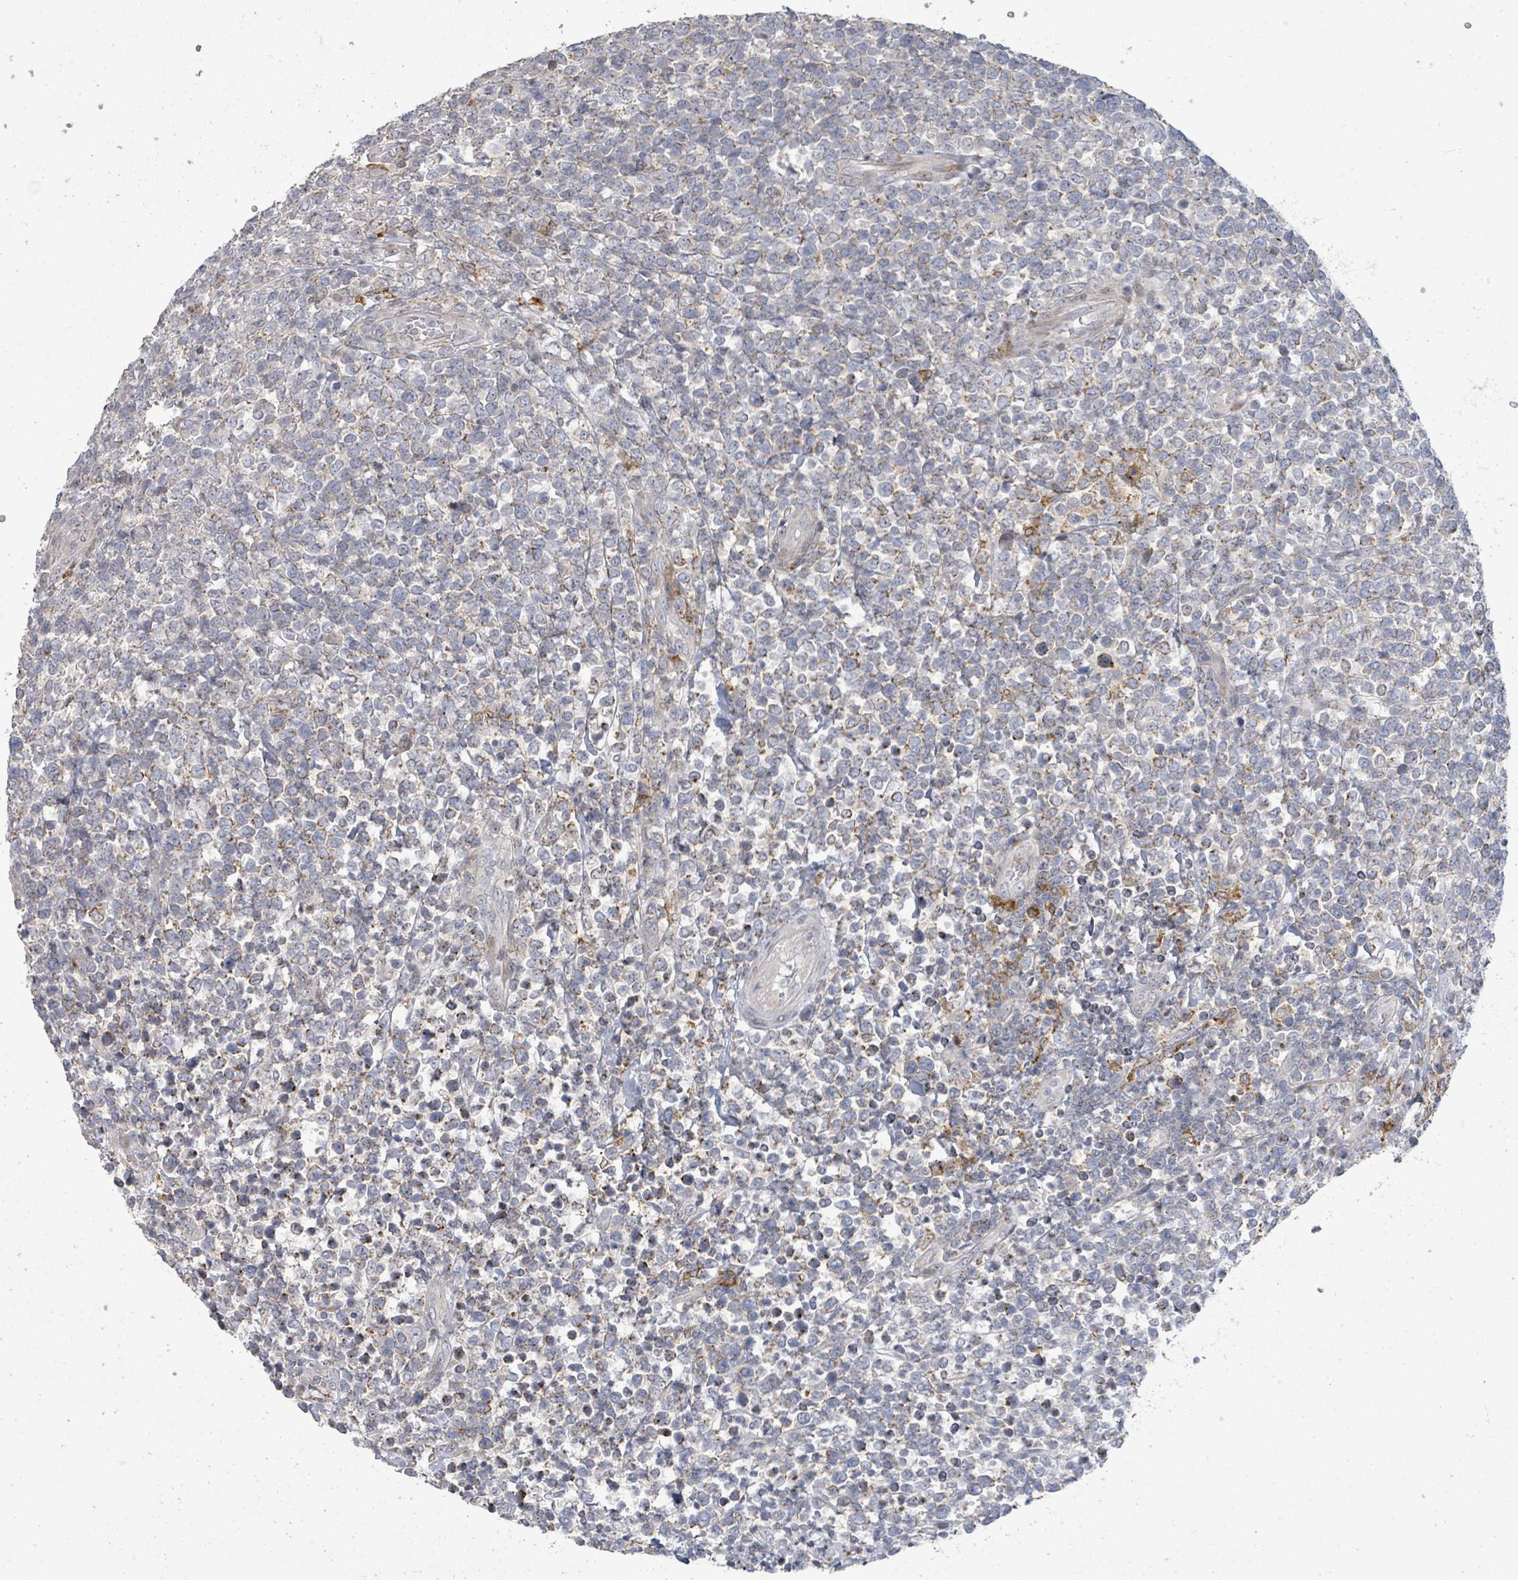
{"staining": {"intensity": "negative", "quantity": "none", "location": "none"}, "tissue": "lymphoma", "cell_type": "Tumor cells", "image_type": "cancer", "snomed": [{"axis": "morphology", "description": "Malignant lymphoma, non-Hodgkin's type, High grade"}, {"axis": "topography", "description": "Soft tissue"}], "caption": "This histopathology image is of lymphoma stained with IHC to label a protein in brown with the nuclei are counter-stained blue. There is no positivity in tumor cells.", "gene": "LILRA4", "patient": {"sex": "female", "age": 56}}